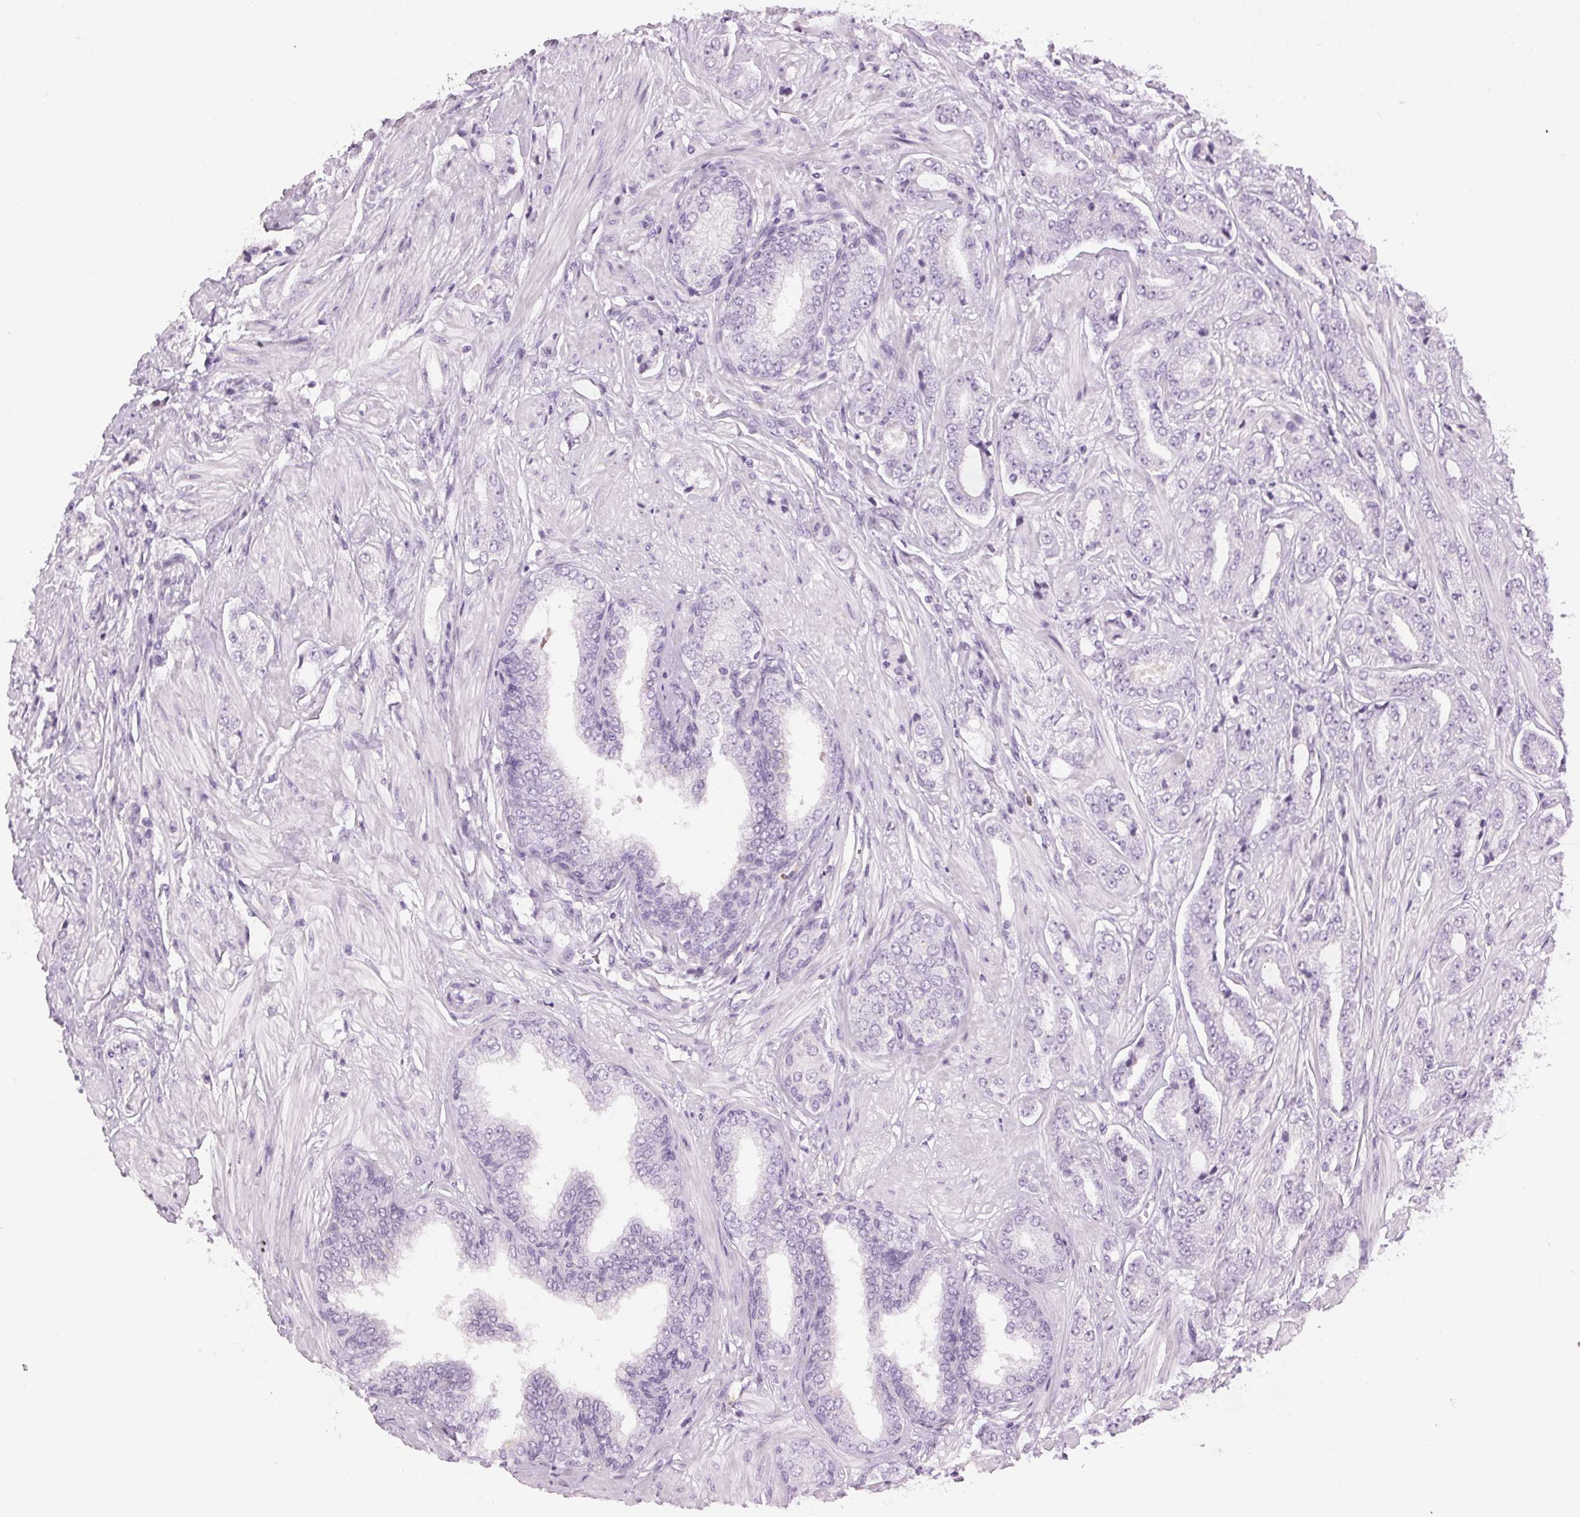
{"staining": {"intensity": "negative", "quantity": "none", "location": "none"}, "tissue": "prostate cancer", "cell_type": "Tumor cells", "image_type": "cancer", "snomed": [{"axis": "morphology", "description": "Adenocarcinoma, Low grade"}, {"axis": "topography", "description": "Prostate"}], "caption": "Image shows no significant protein positivity in tumor cells of prostate low-grade adenocarcinoma.", "gene": "MPO", "patient": {"sex": "male", "age": 55}}